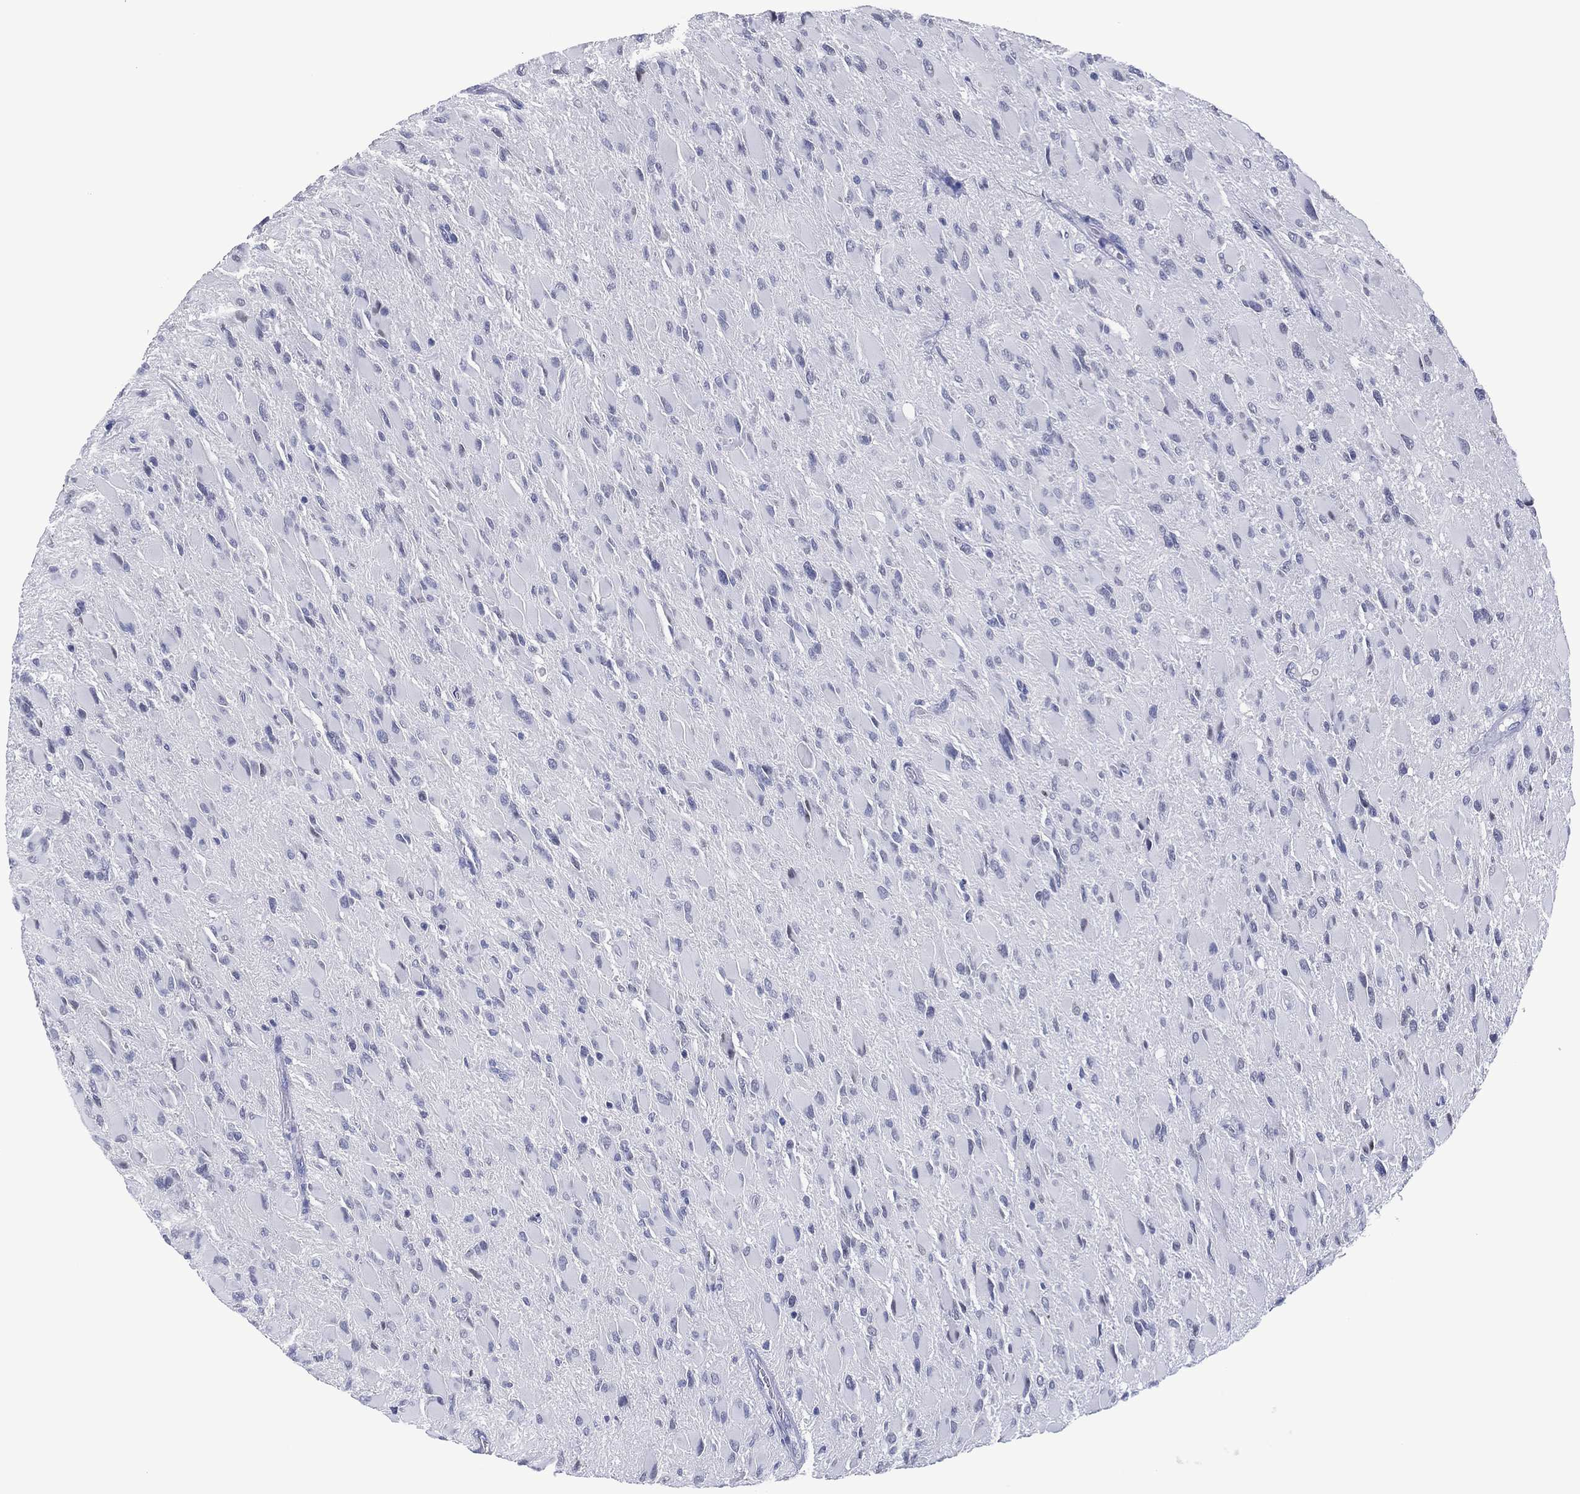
{"staining": {"intensity": "negative", "quantity": "none", "location": "none"}, "tissue": "glioma", "cell_type": "Tumor cells", "image_type": "cancer", "snomed": [{"axis": "morphology", "description": "Glioma, malignant, High grade"}, {"axis": "topography", "description": "Cerebral cortex"}], "caption": "The histopathology image exhibits no significant expression in tumor cells of malignant glioma (high-grade). (Stains: DAB (3,3'-diaminobenzidine) immunohistochemistry (IHC) with hematoxylin counter stain, Microscopy: brightfield microscopy at high magnification).", "gene": "UTF1", "patient": {"sex": "female", "age": 36}}